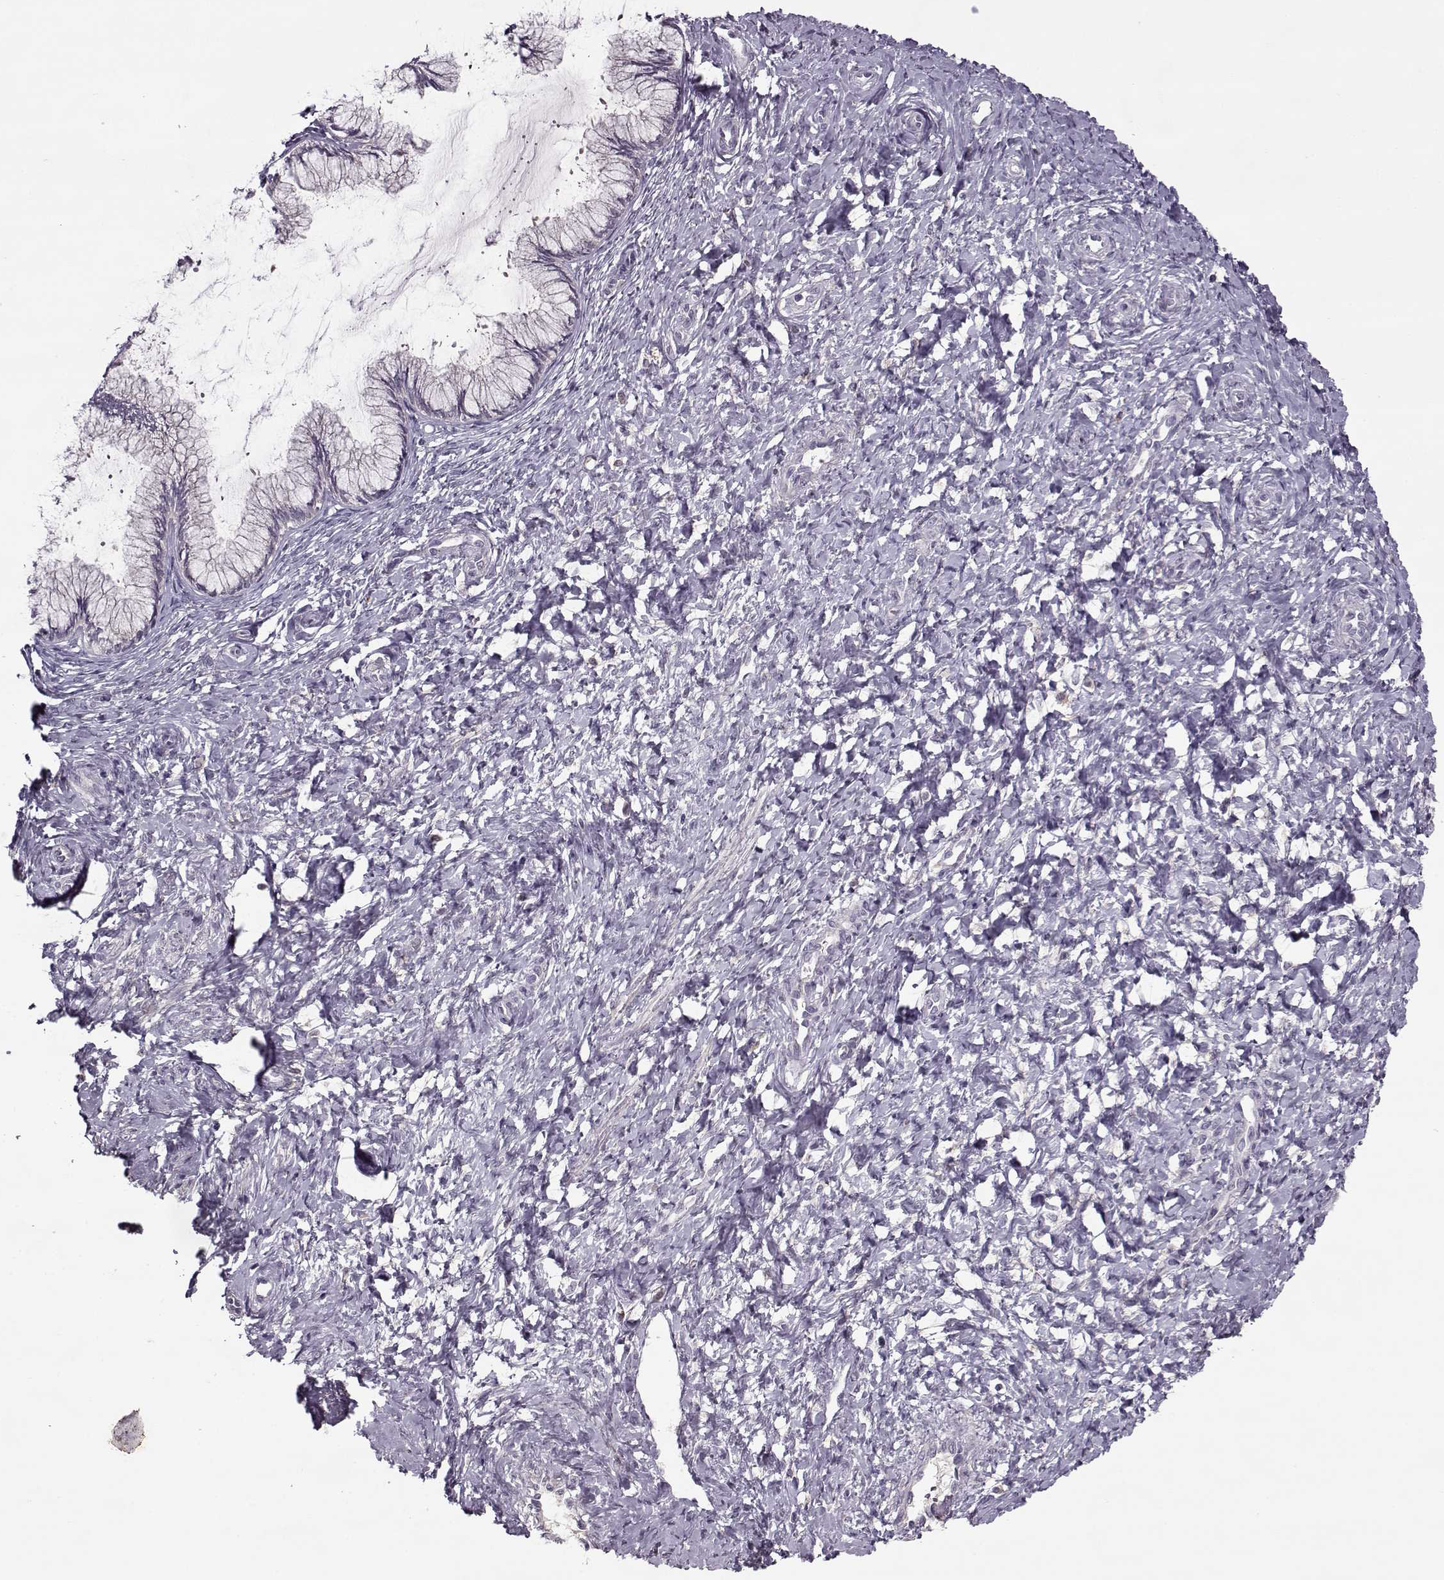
{"staining": {"intensity": "negative", "quantity": "none", "location": "none"}, "tissue": "cervix", "cell_type": "Glandular cells", "image_type": "normal", "snomed": [{"axis": "morphology", "description": "Normal tissue, NOS"}, {"axis": "topography", "description": "Cervix"}], "caption": "Glandular cells are negative for protein expression in unremarkable human cervix. (Brightfield microscopy of DAB (3,3'-diaminobenzidine) immunohistochemistry at high magnification).", "gene": "ACOT11", "patient": {"sex": "female", "age": 37}}